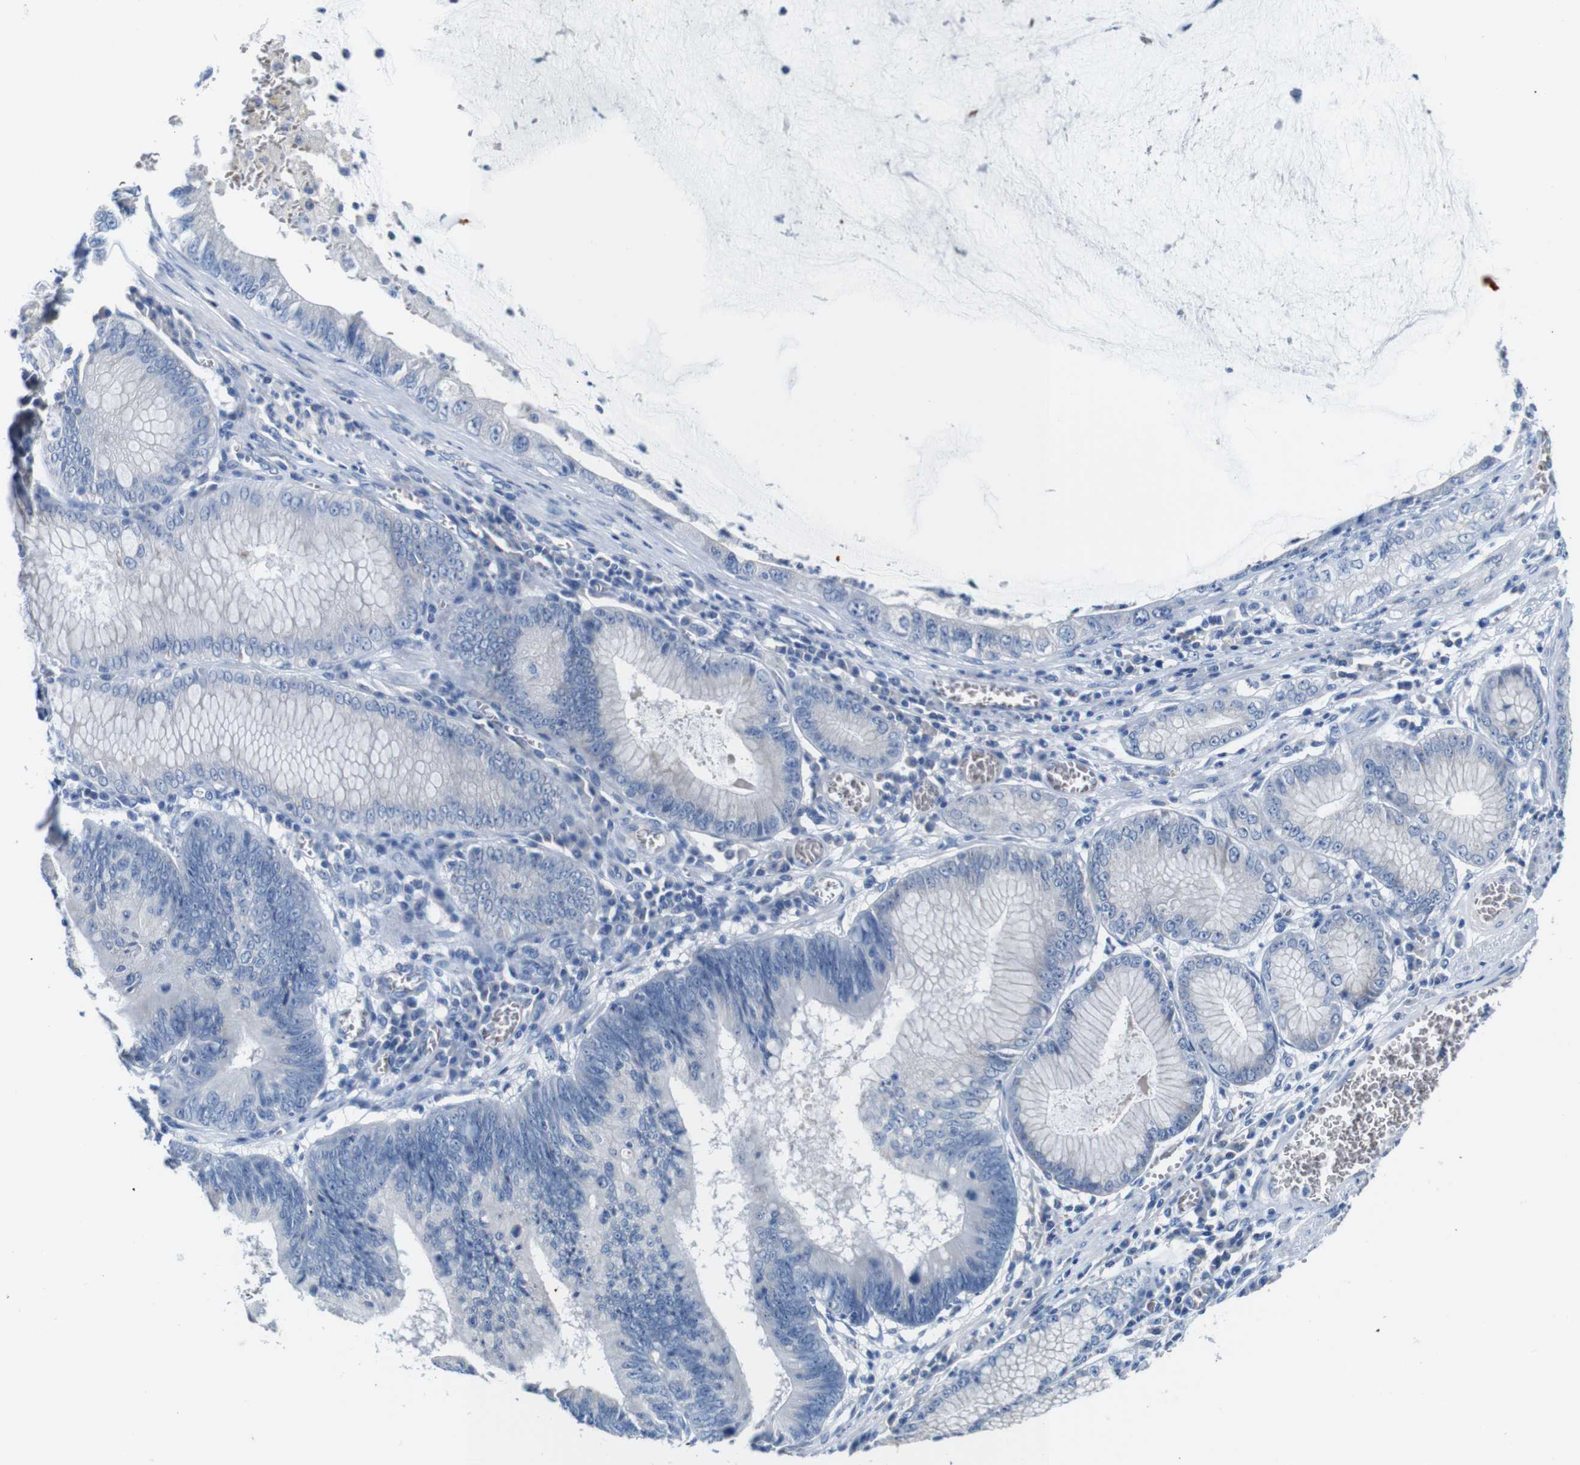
{"staining": {"intensity": "negative", "quantity": "none", "location": "none"}, "tissue": "stomach cancer", "cell_type": "Tumor cells", "image_type": "cancer", "snomed": [{"axis": "morphology", "description": "Adenocarcinoma, NOS"}, {"axis": "topography", "description": "Stomach"}], "caption": "A histopathology image of adenocarcinoma (stomach) stained for a protein exhibits no brown staining in tumor cells.", "gene": "IGSF8", "patient": {"sex": "male", "age": 59}}